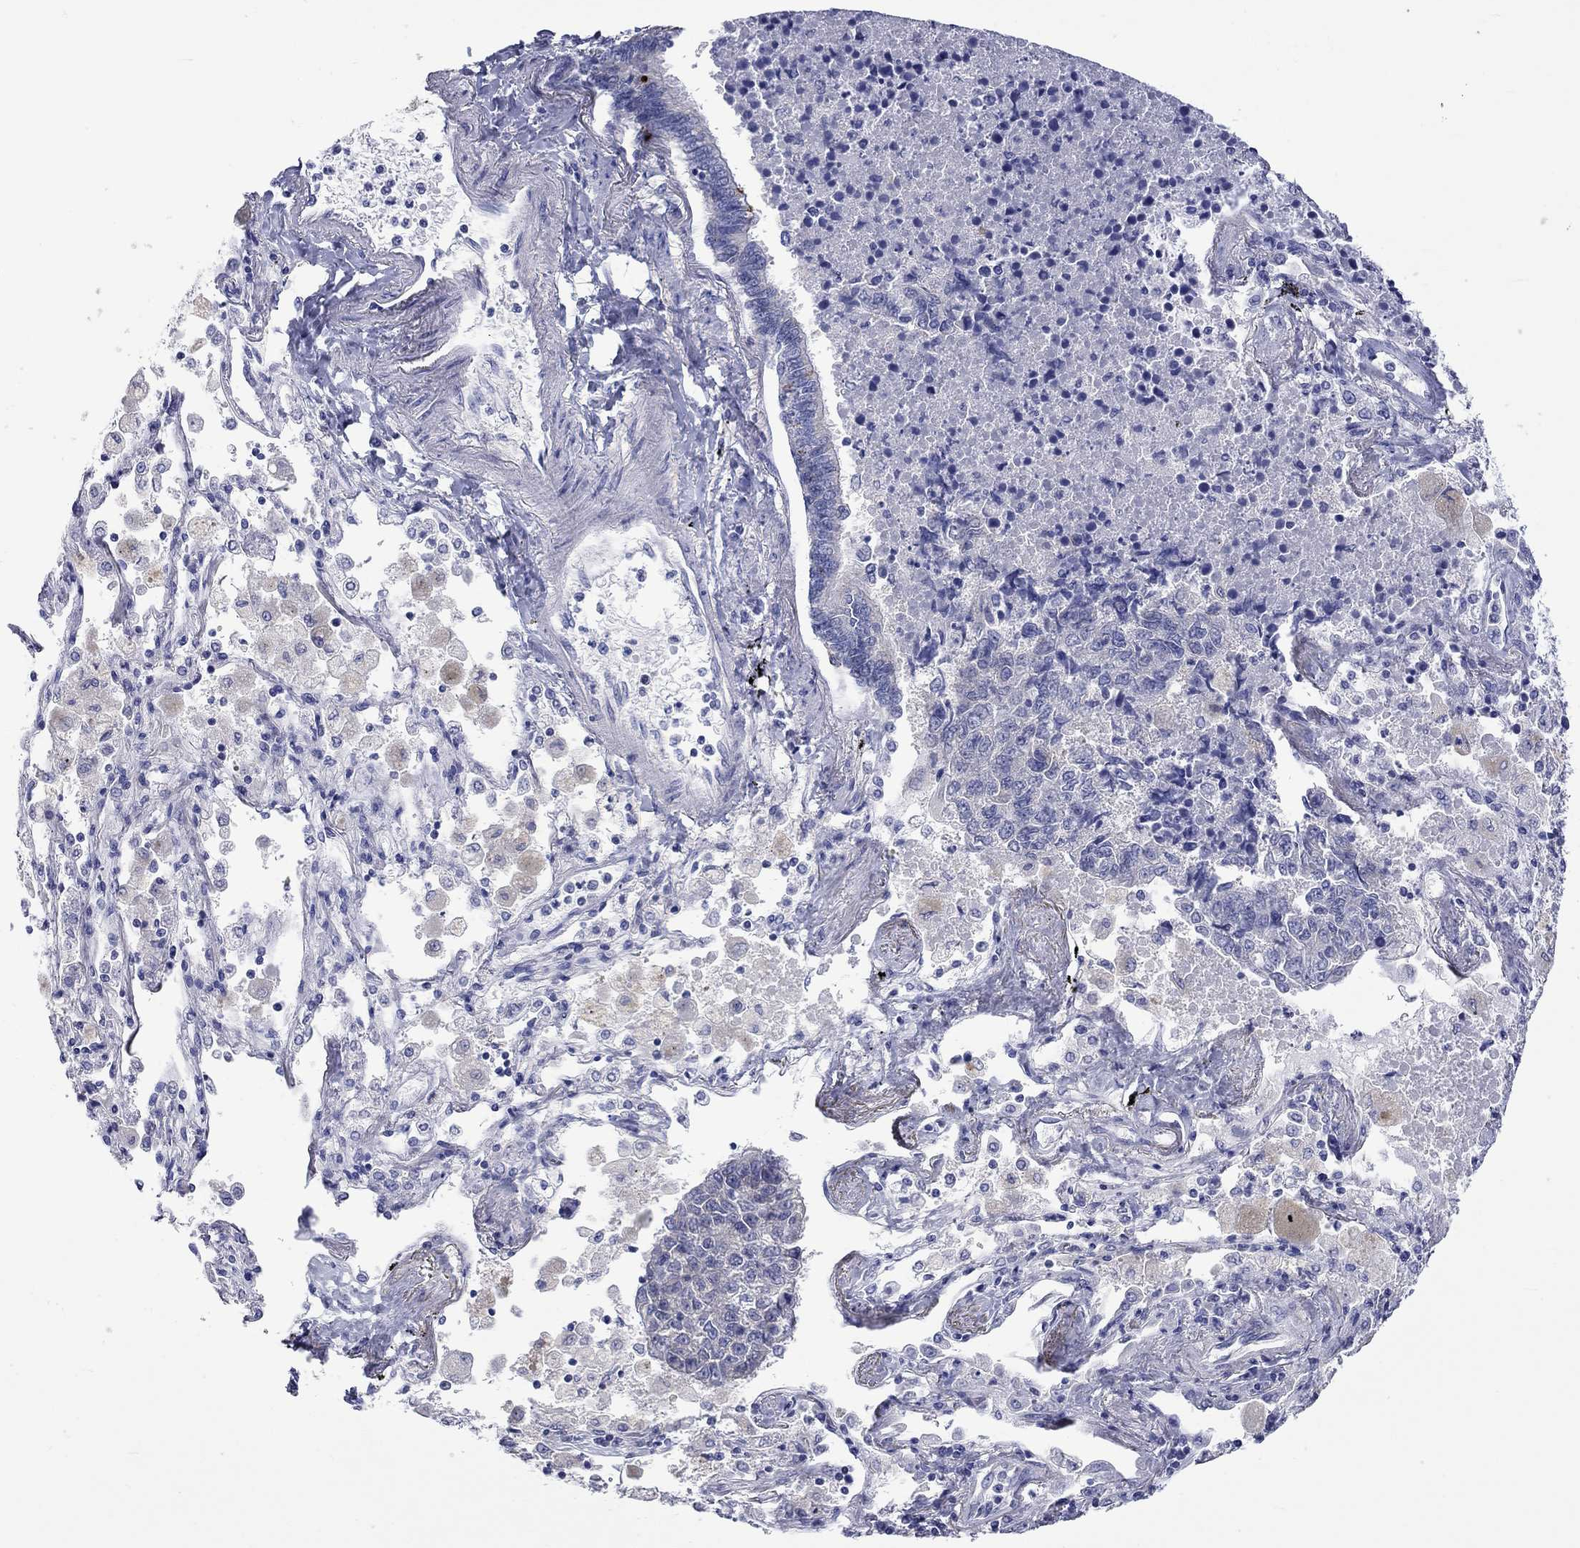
{"staining": {"intensity": "negative", "quantity": "none", "location": "none"}, "tissue": "lung cancer", "cell_type": "Tumor cells", "image_type": "cancer", "snomed": [{"axis": "morphology", "description": "Adenocarcinoma, NOS"}, {"axis": "topography", "description": "Lung"}], "caption": "Tumor cells show no significant staining in lung cancer (adenocarcinoma).", "gene": "CERS1", "patient": {"sex": "male", "age": 49}}